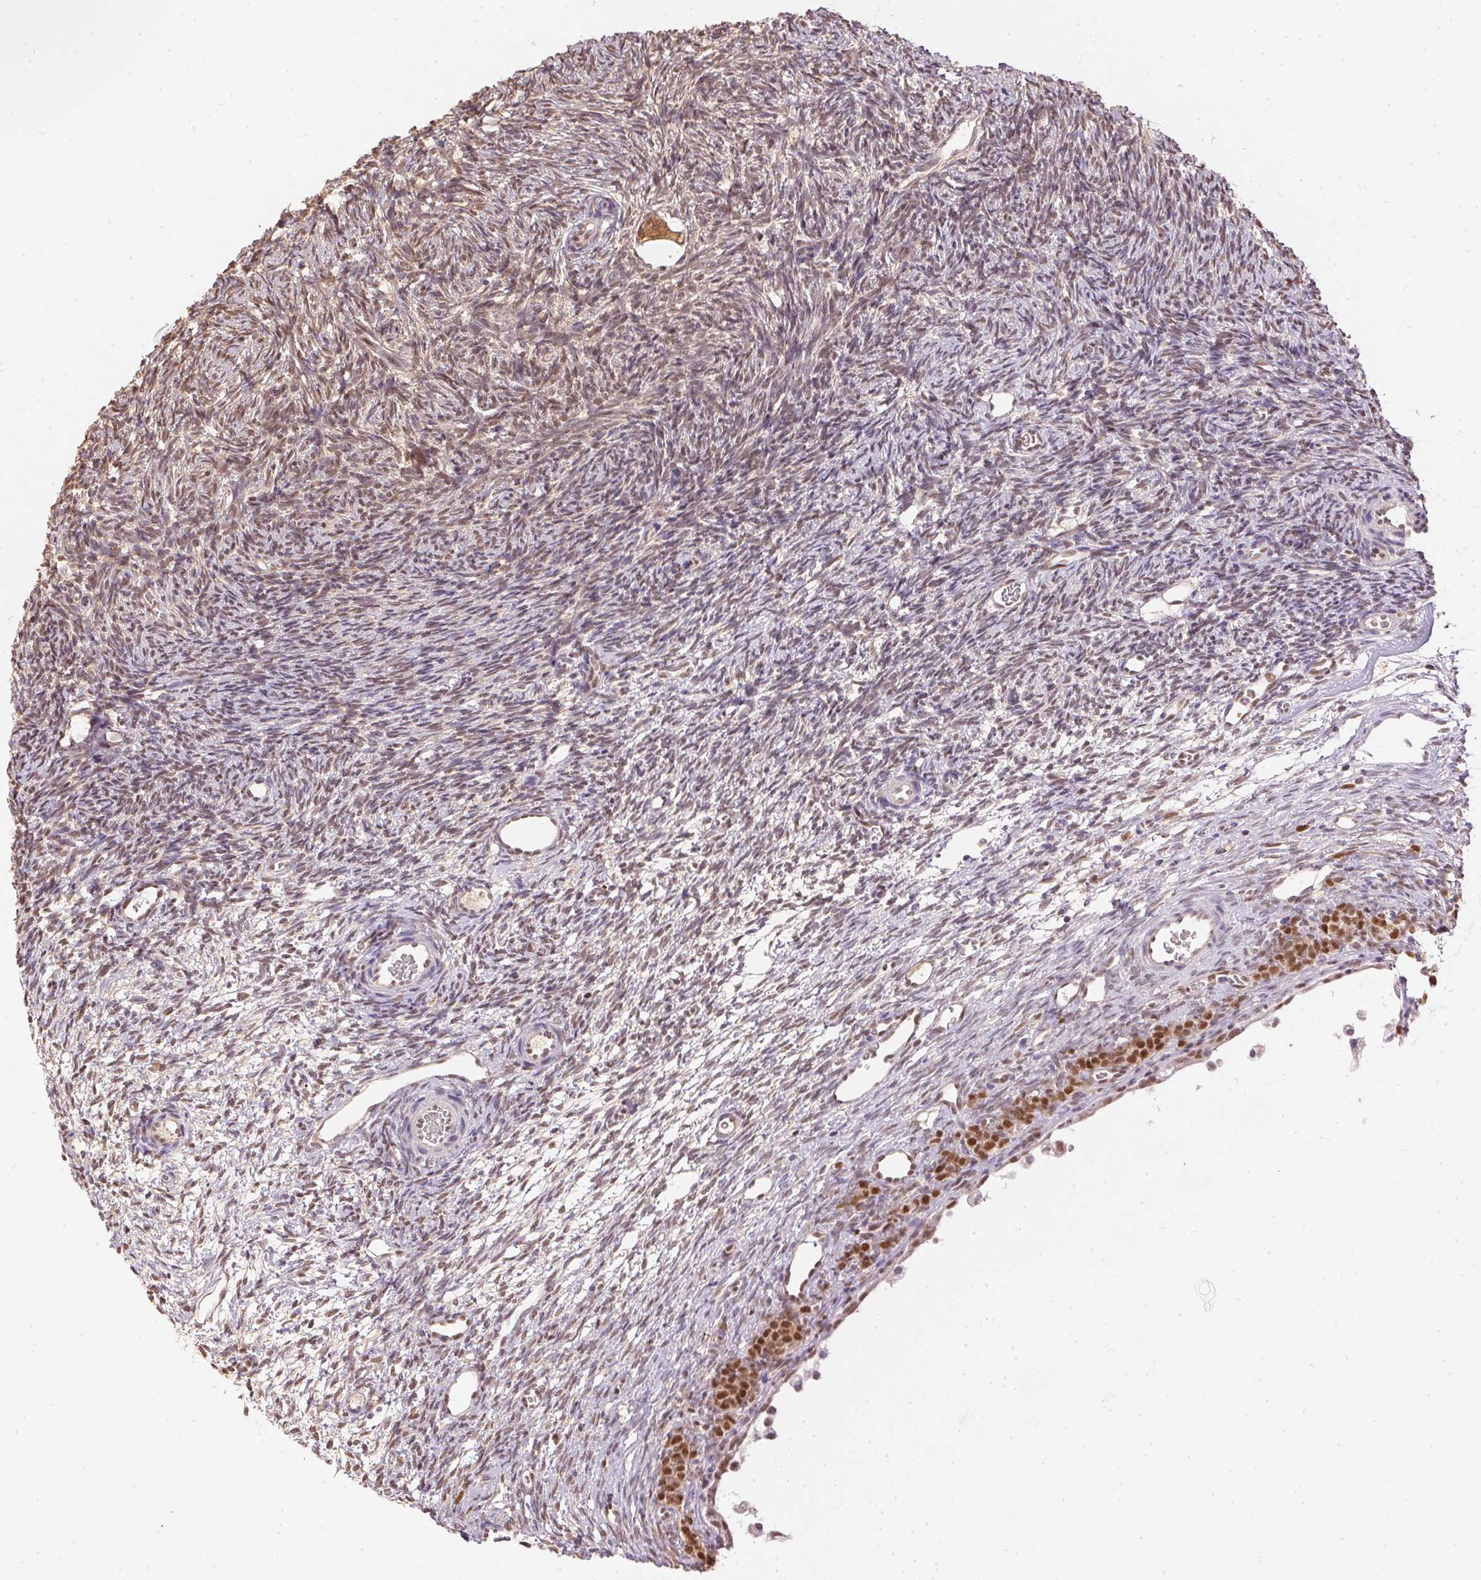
{"staining": {"intensity": "moderate", "quantity": ">75%", "location": "cytoplasmic/membranous"}, "tissue": "ovary", "cell_type": "Follicle cells", "image_type": "normal", "snomed": [{"axis": "morphology", "description": "Normal tissue, NOS"}, {"axis": "topography", "description": "Ovary"}], "caption": "IHC photomicrograph of normal ovary: human ovary stained using IHC shows medium levels of moderate protein expression localized specifically in the cytoplasmic/membranous of follicle cells, appearing as a cytoplasmic/membranous brown color.", "gene": "TPI1", "patient": {"sex": "female", "age": 34}}